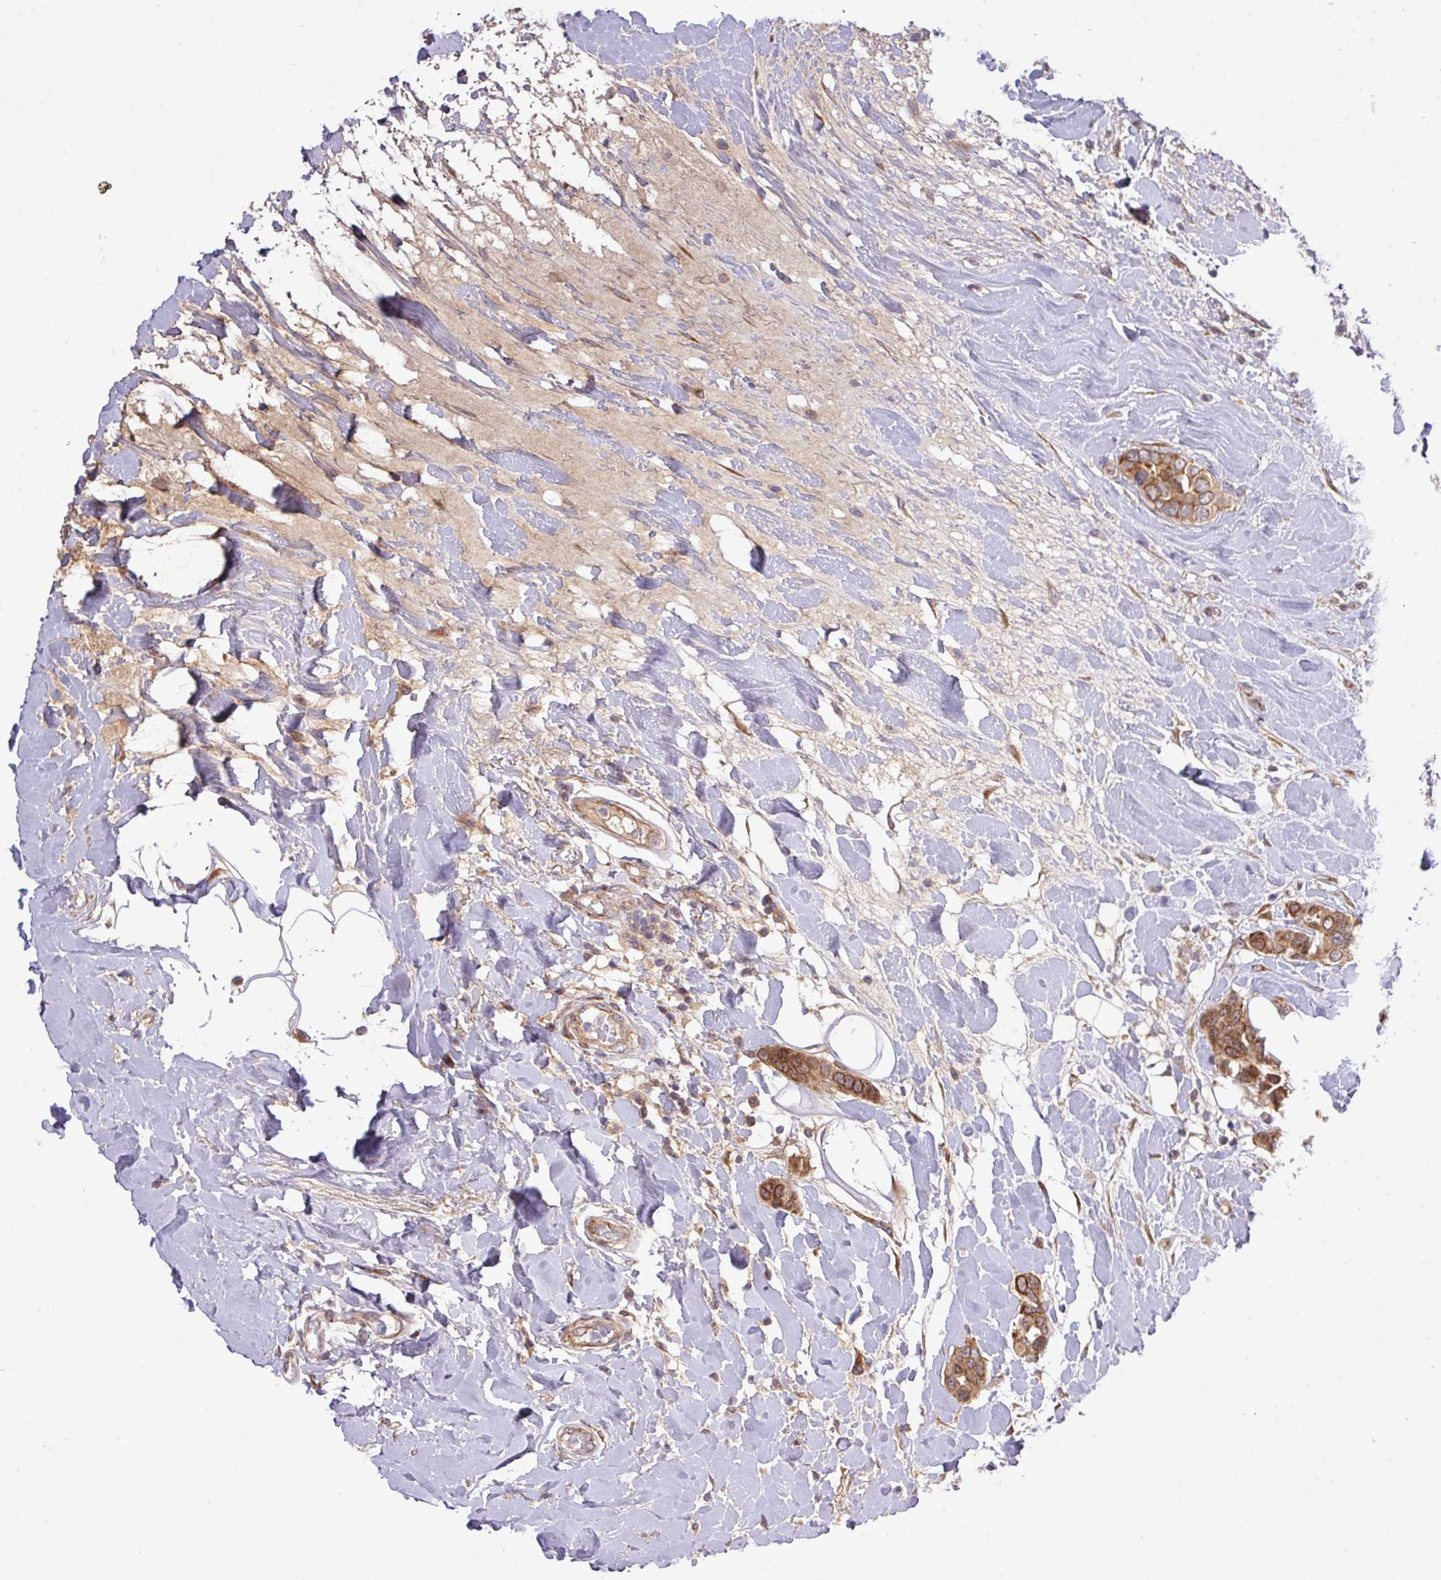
{"staining": {"intensity": "moderate", "quantity": ">75%", "location": "cytoplasmic/membranous"}, "tissue": "breast cancer", "cell_type": "Tumor cells", "image_type": "cancer", "snomed": [{"axis": "morphology", "description": "Lobular carcinoma"}, {"axis": "topography", "description": "Breast"}], "caption": "This photomicrograph demonstrates breast lobular carcinoma stained with immunohistochemistry (IHC) to label a protein in brown. The cytoplasmic/membranous of tumor cells show moderate positivity for the protein. Nuclei are counter-stained blue.", "gene": "FAM222B", "patient": {"sex": "female", "age": 51}}